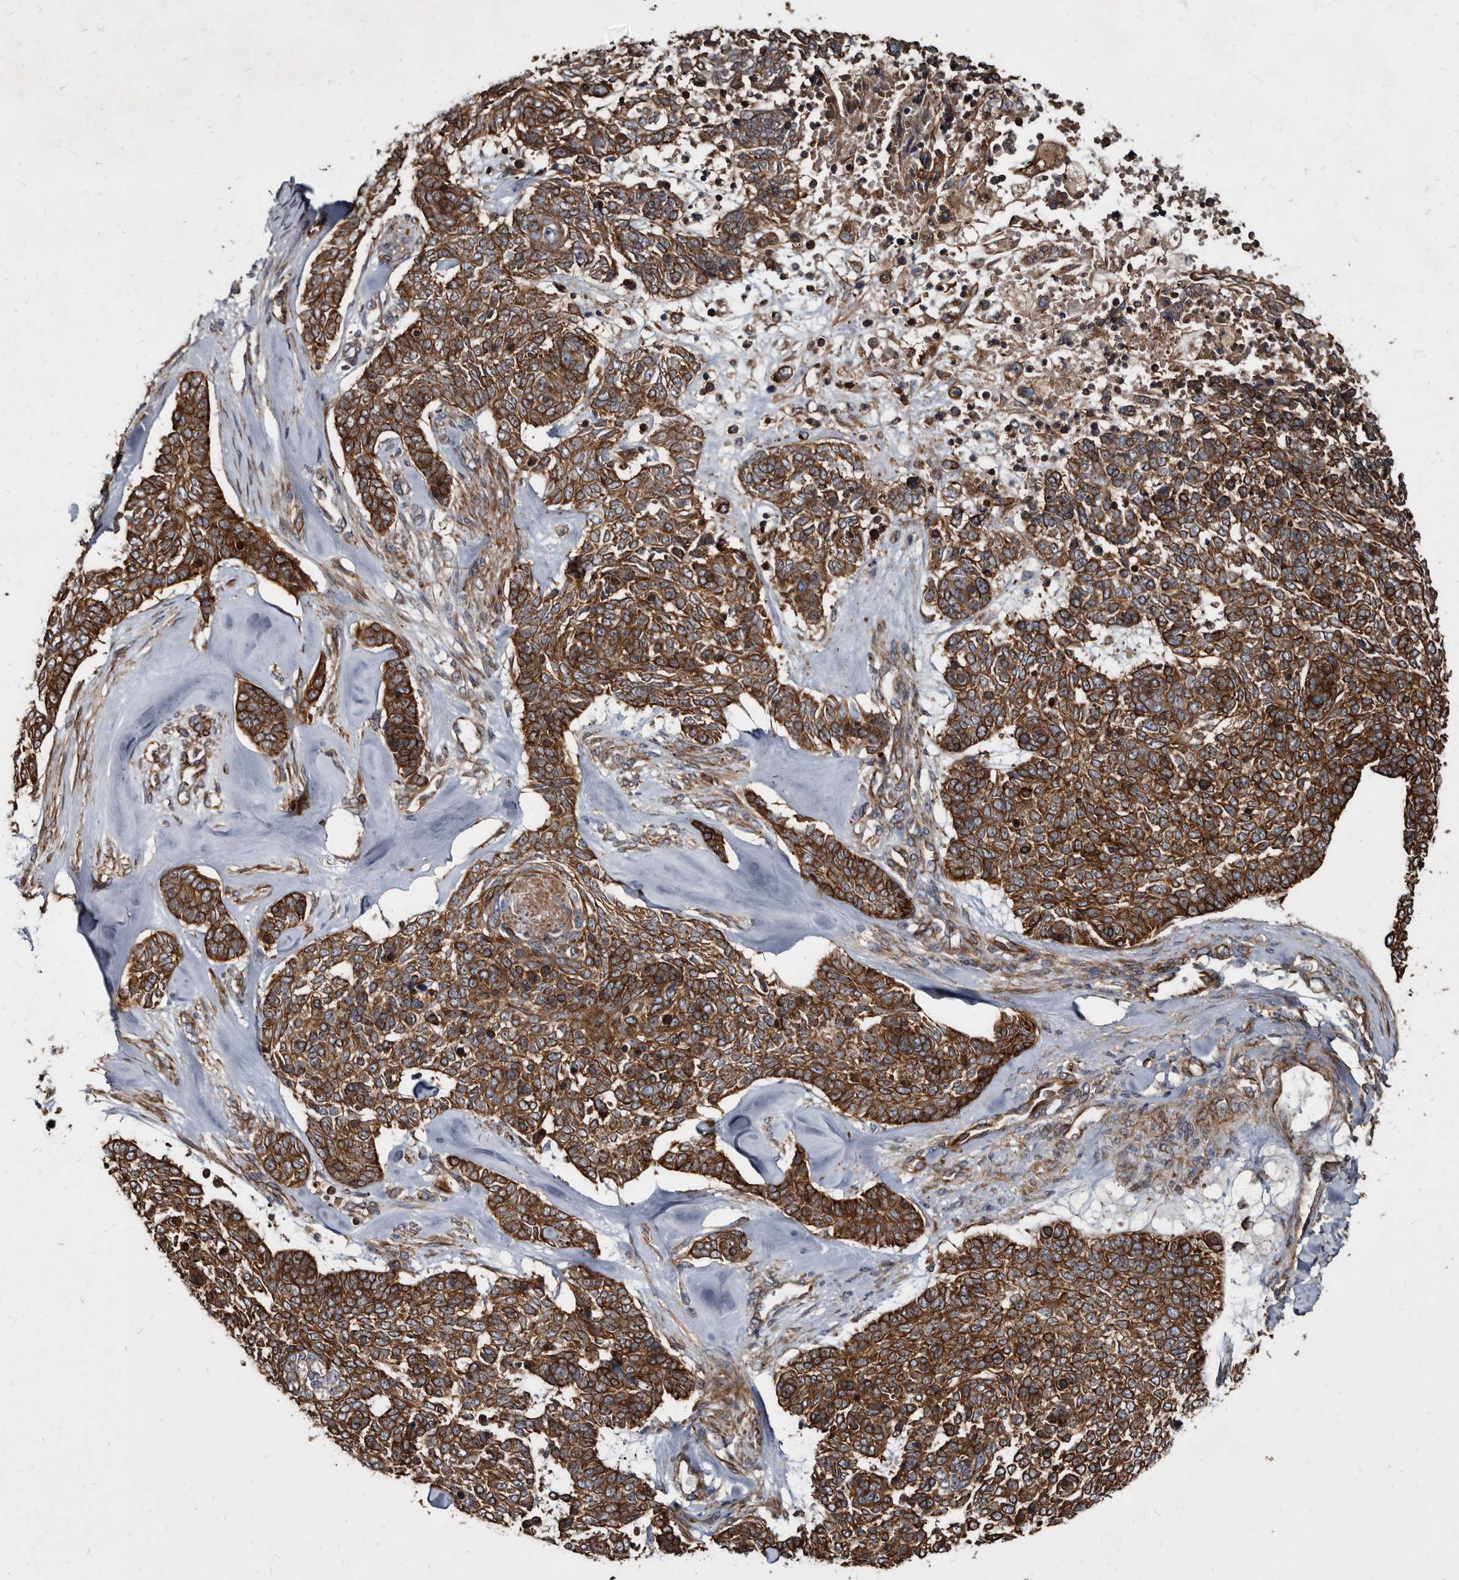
{"staining": {"intensity": "strong", "quantity": ">75%", "location": "cytoplasmic/membranous"}, "tissue": "skin cancer", "cell_type": "Tumor cells", "image_type": "cancer", "snomed": [{"axis": "morphology", "description": "Basal cell carcinoma"}, {"axis": "topography", "description": "Skin"}], "caption": "Skin basal cell carcinoma was stained to show a protein in brown. There is high levels of strong cytoplasmic/membranous expression in about >75% of tumor cells.", "gene": "KCTD20", "patient": {"sex": "female", "age": 81}}